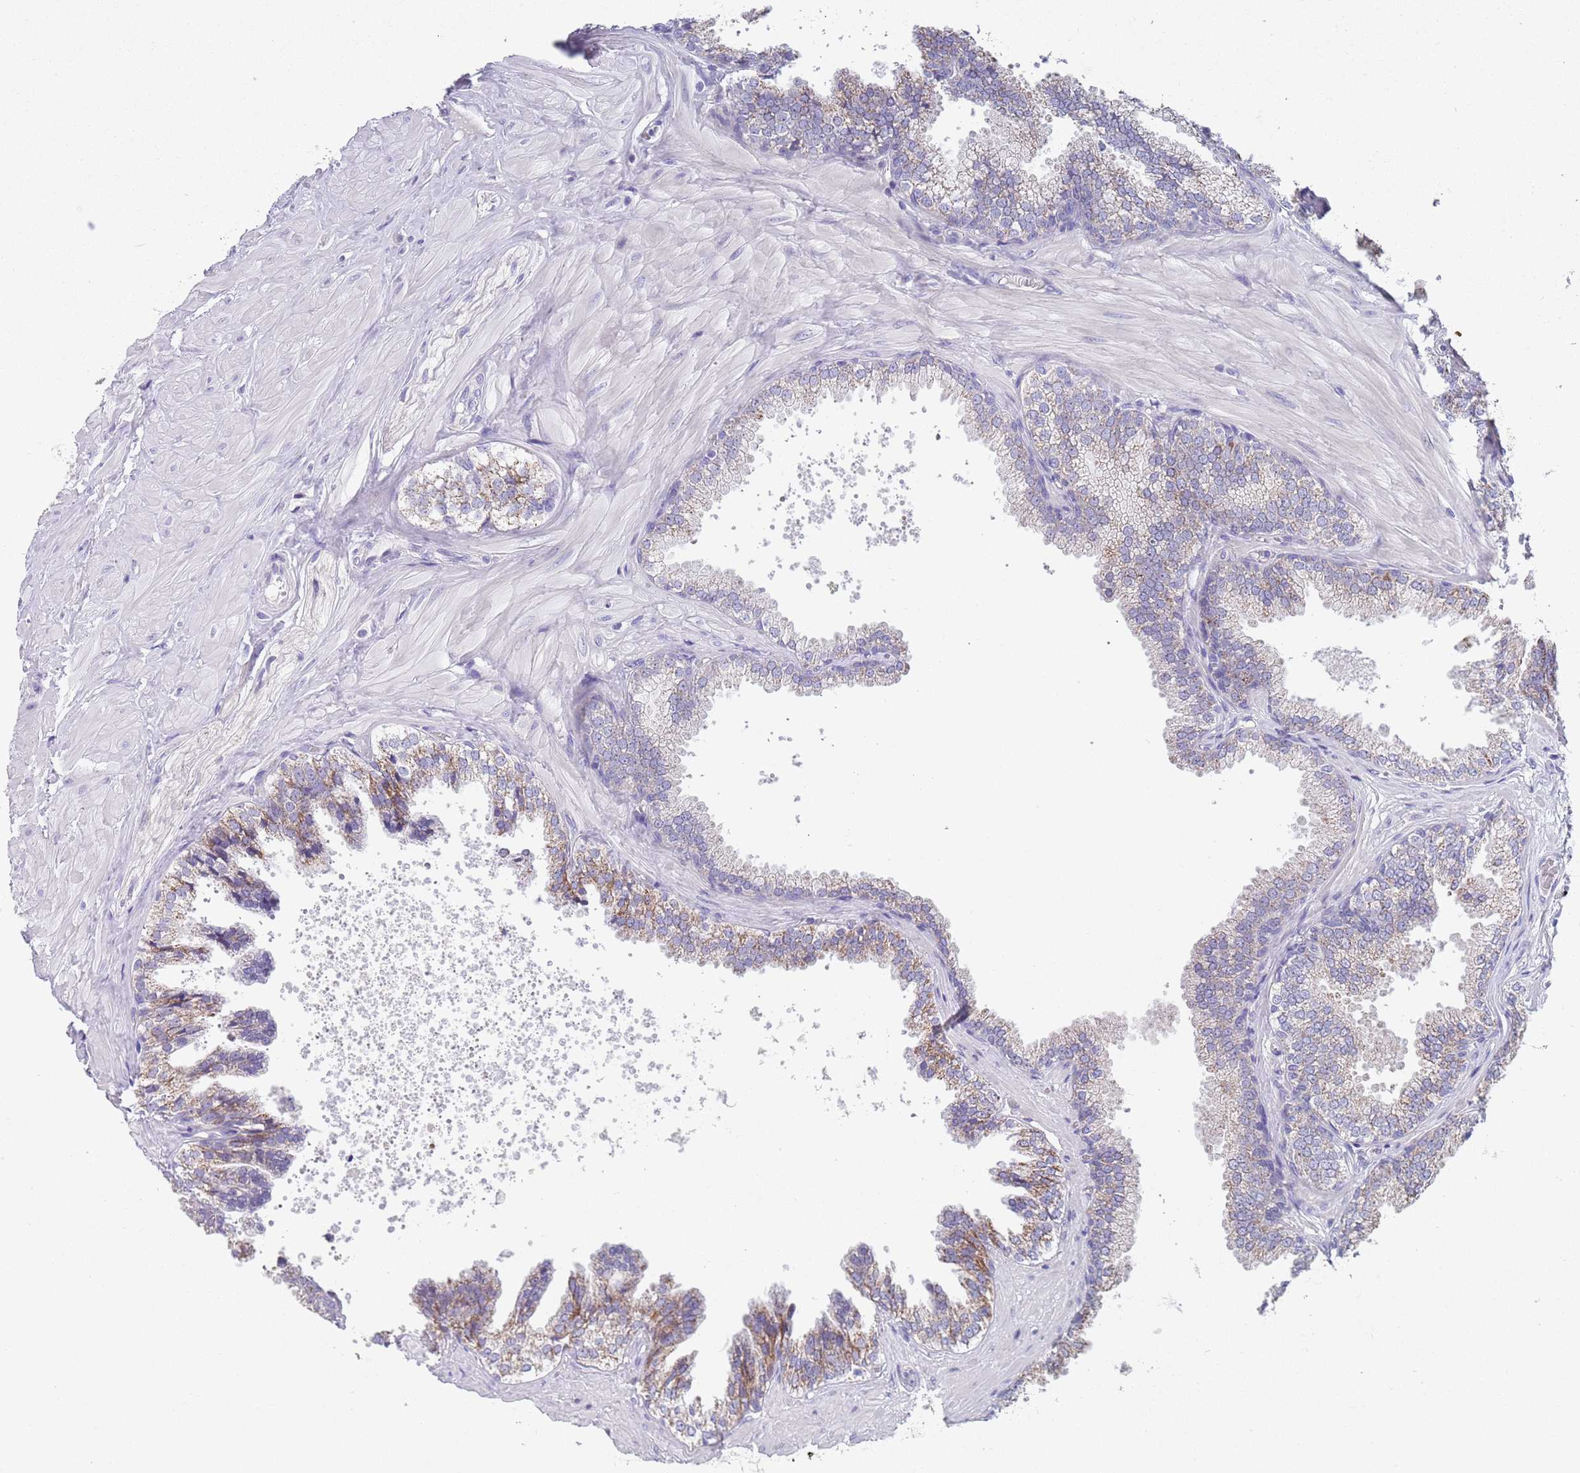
{"staining": {"intensity": "moderate", "quantity": "<25%", "location": "cytoplasmic/membranous"}, "tissue": "prostate cancer", "cell_type": "Tumor cells", "image_type": "cancer", "snomed": [{"axis": "morphology", "description": "Adenocarcinoma, Low grade"}, {"axis": "topography", "description": "Prostate"}], "caption": "Immunohistochemistry (IHC) (DAB) staining of prostate low-grade adenocarcinoma exhibits moderate cytoplasmic/membranous protein positivity in about <25% of tumor cells.", "gene": "SPIRE2", "patient": {"sex": "male", "age": 64}}